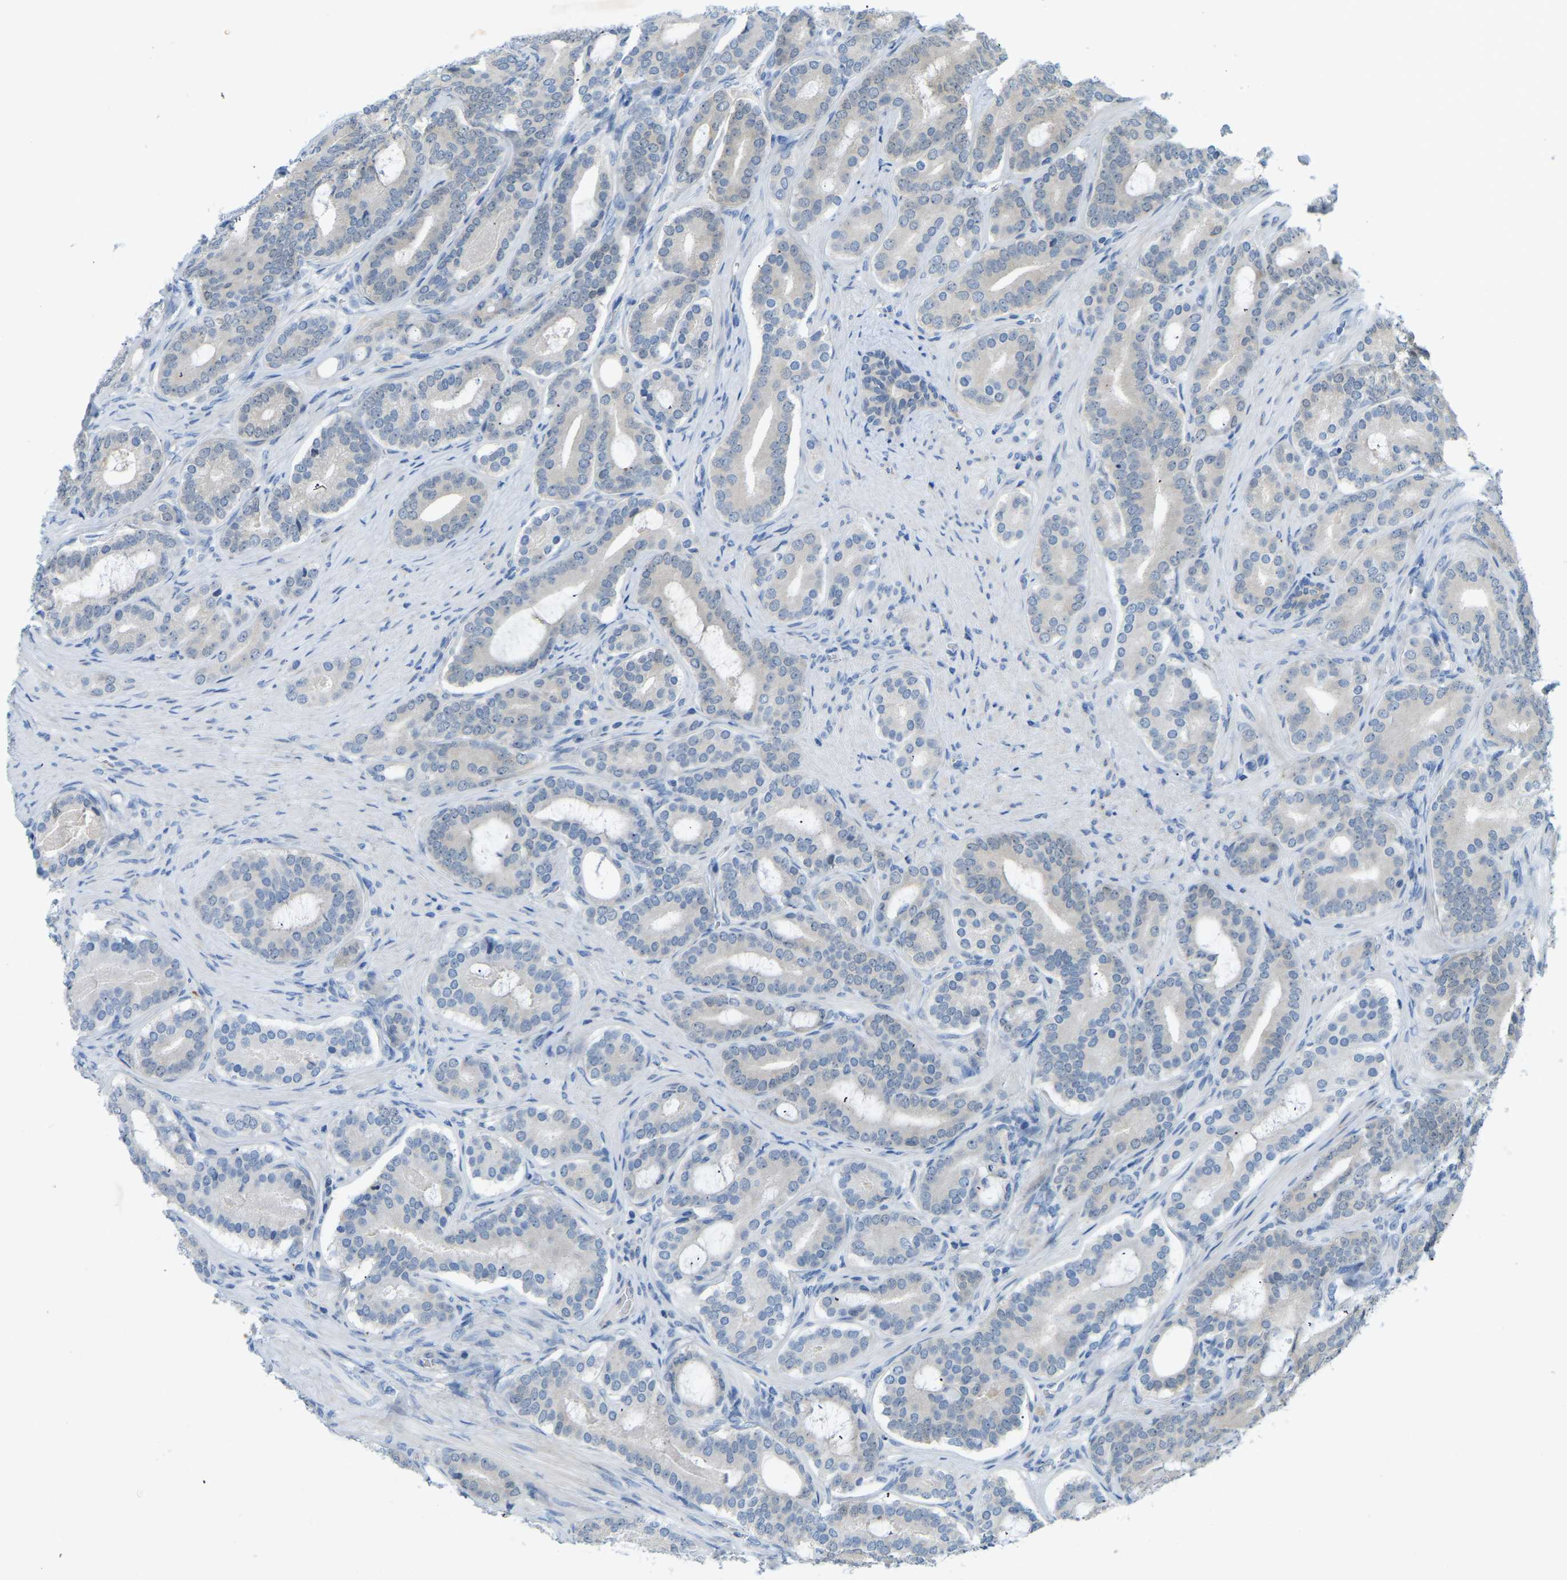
{"staining": {"intensity": "negative", "quantity": "none", "location": "none"}, "tissue": "prostate cancer", "cell_type": "Tumor cells", "image_type": "cancer", "snomed": [{"axis": "morphology", "description": "Adenocarcinoma, High grade"}, {"axis": "topography", "description": "Prostate"}], "caption": "Prostate adenocarcinoma (high-grade) stained for a protein using immunohistochemistry (IHC) exhibits no positivity tumor cells.", "gene": "NME8", "patient": {"sex": "male", "age": 60}}